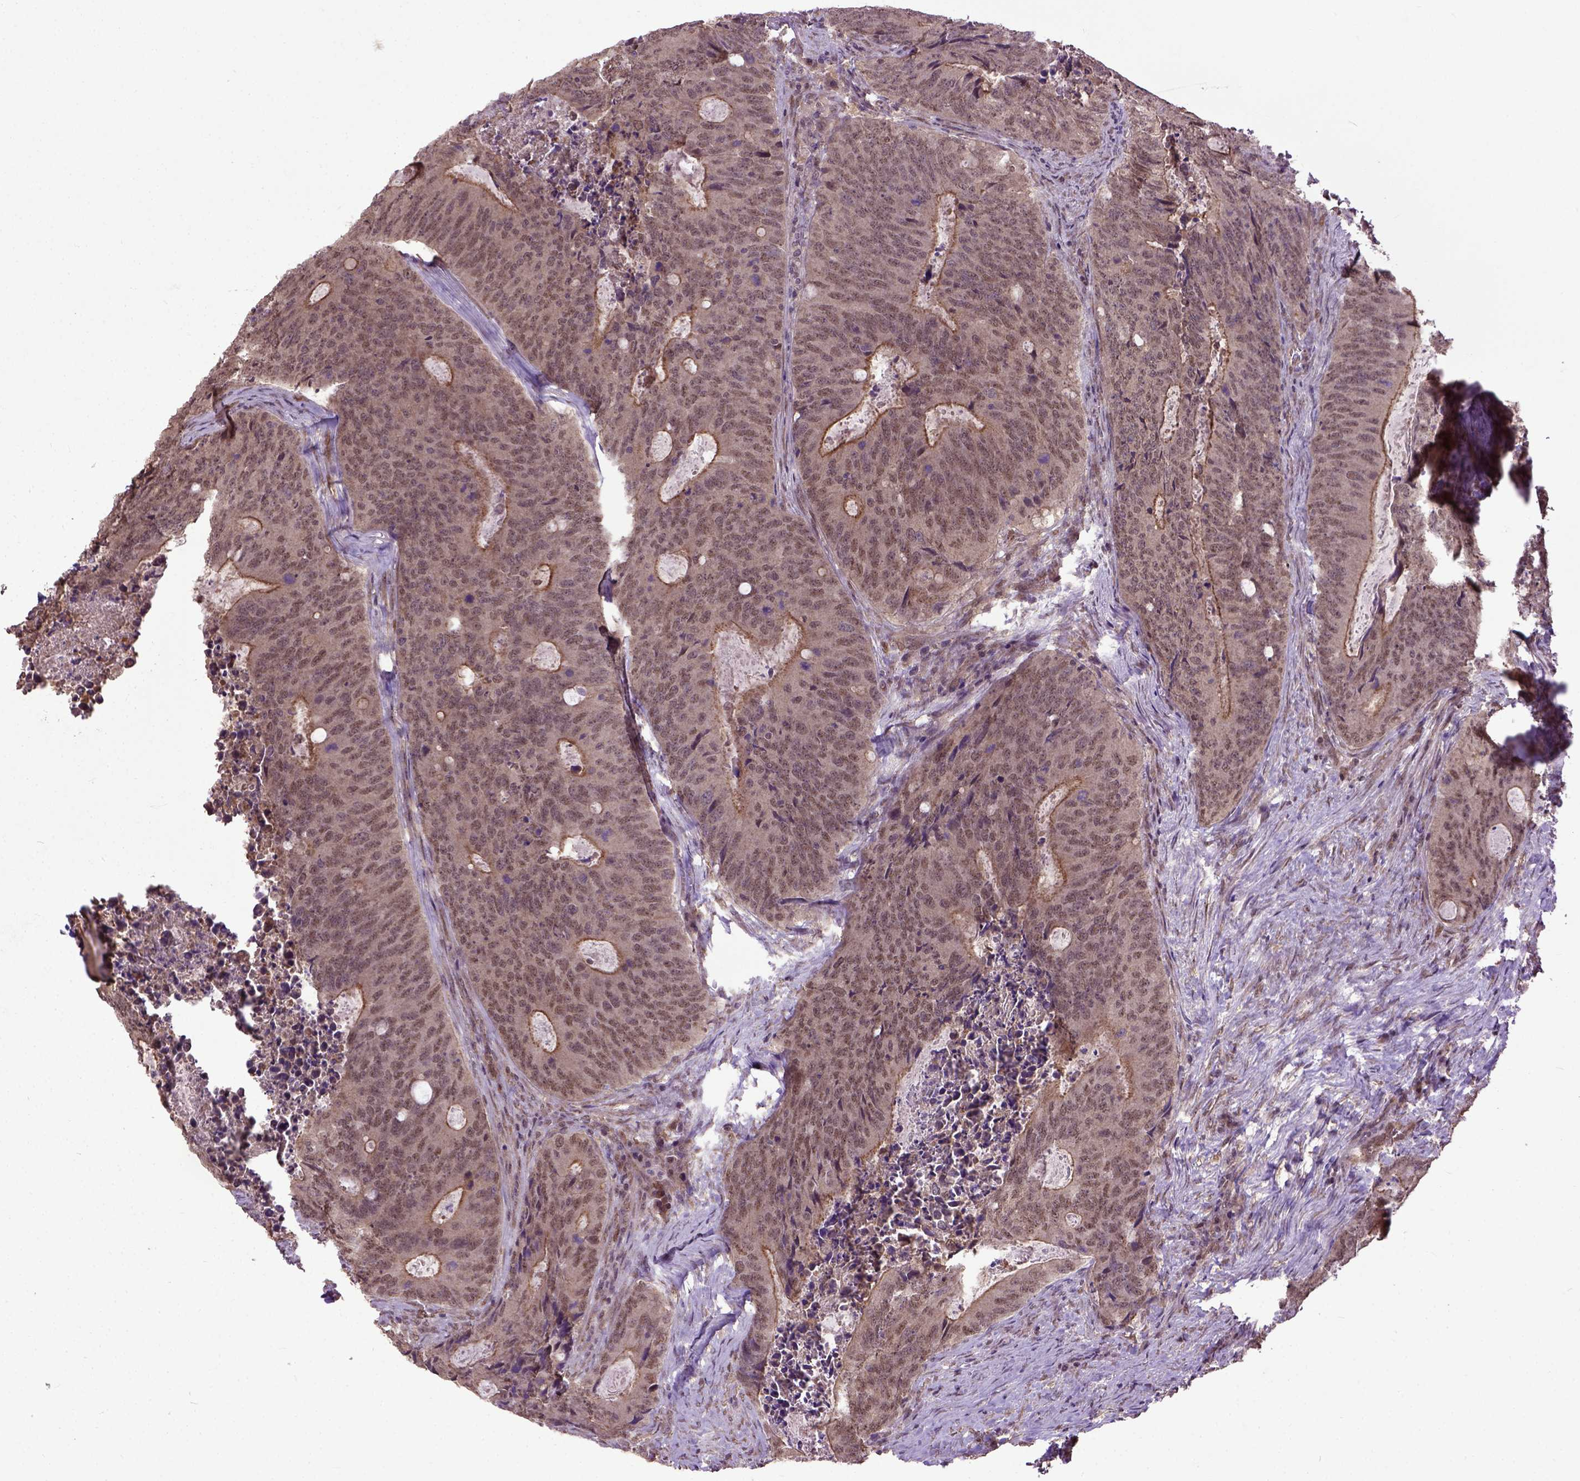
{"staining": {"intensity": "moderate", "quantity": "<25%", "location": "cytoplasmic/membranous,nuclear"}, "tissue": "colorectal cancer", "cell_type": "Tumor cells", "image_type": "cancer", "snomed": [{"axis": "morphology", "description": "Adenocarcinoma, NOS"}, {"axis": "topography", "description": "Colon"}], "caption": "Protein expression analysis of human colorectal adenocarcinoma reveals moderate cytoplasmic/membranous and nuclear positivity in about <25% of tumor cells.", "gene": "UBA3", "patient": {"sex": "male", "age": 67}}